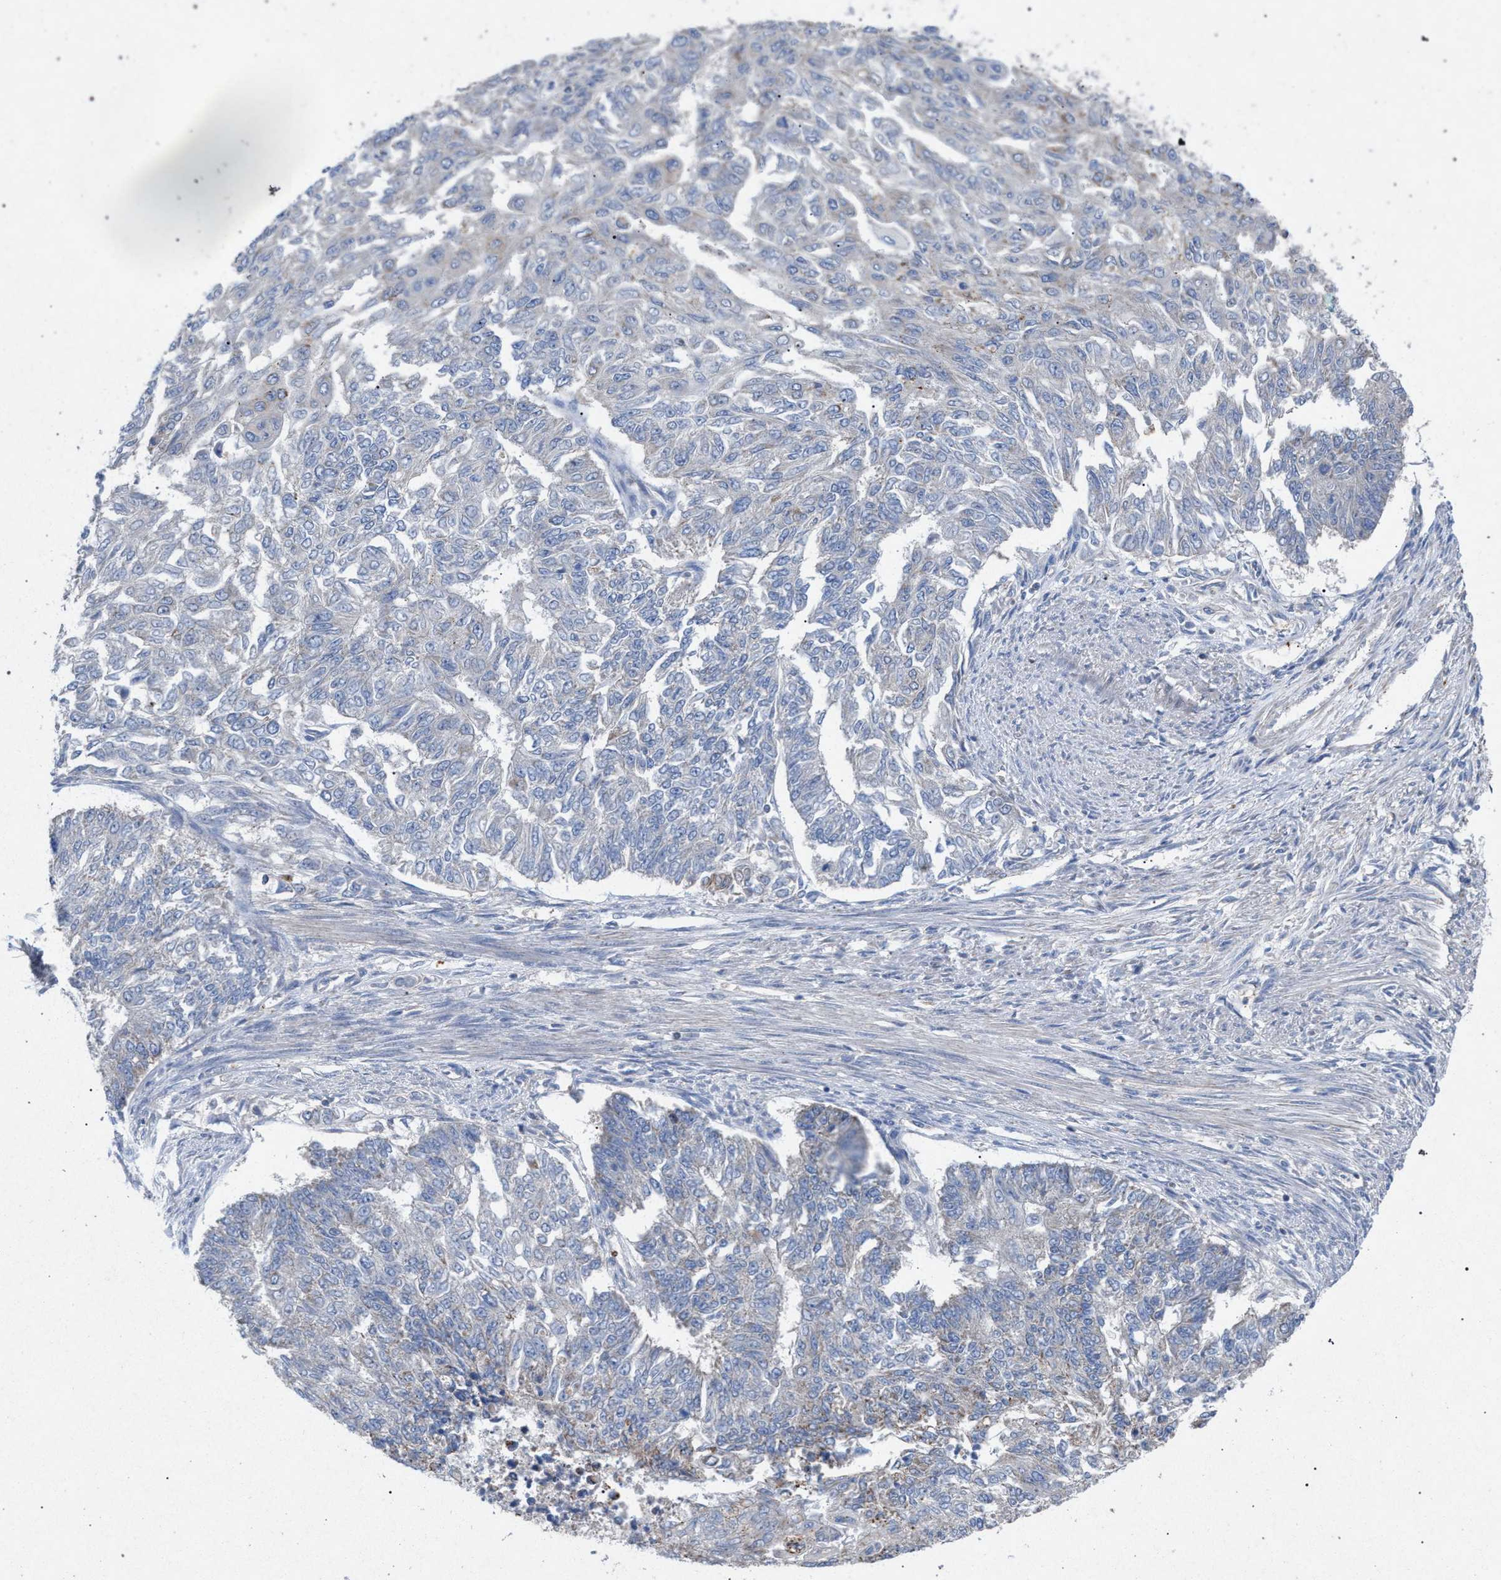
{"staining": {"intensity": "weak", "quantity": "<25%", "location": "cytoplasmic/membranous"}, "tissue": "endometrial cancer", "cell_type": "Tumor cells", "image_type": "cancer", "snomed": [{"axis": "morphology", "description": "Adenocarcinoma, NOS"}, {"axis": "topography", "description": "Endometrium"}], "caption": "Protein analysis of endometrial cancer exhibits no significant expression in tumor cells.", "gene": "VPS13A", "patient": {"sex": "female", "age": 32}}